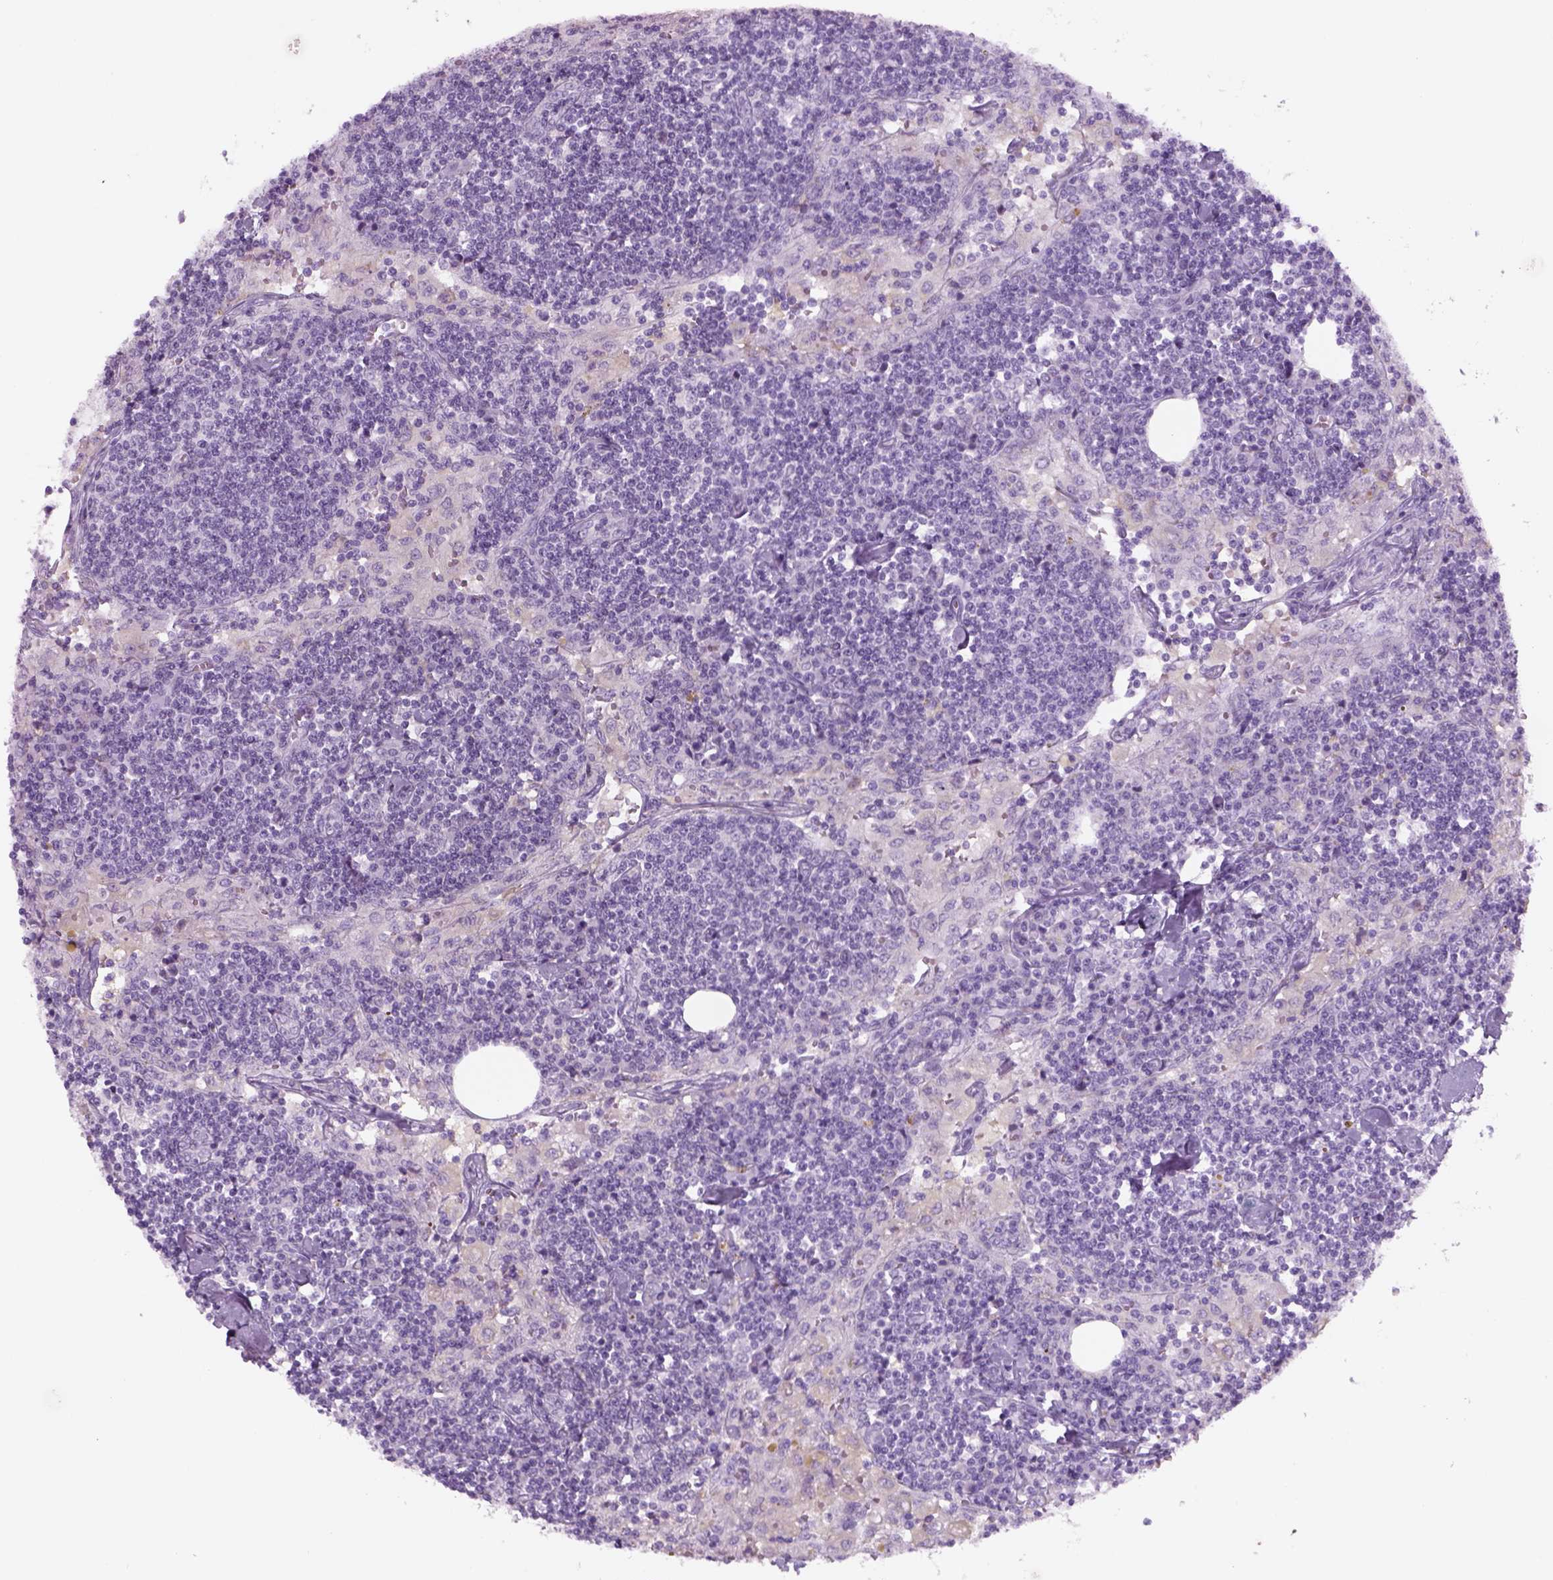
{"staining": {"intensity": "negative", "quantity": "none", "location": "none"}, "tissue": "lymph node", "cell_type": "Germinal center cells", "image_type": "normal", "snomed": [{"axis": "morphology", "description": "Normal tissue, NOS"}, {"axis": "topography", "description": "Lymph node"}], "caption": "There is no significant expression in germinal center cells of lymph node. (DAB (3,3'-diaminobenzidine) immunohistochemistry, high magnification).", "gene": "KRTAP11", "patient": {"sex": "male", "age": 55}}